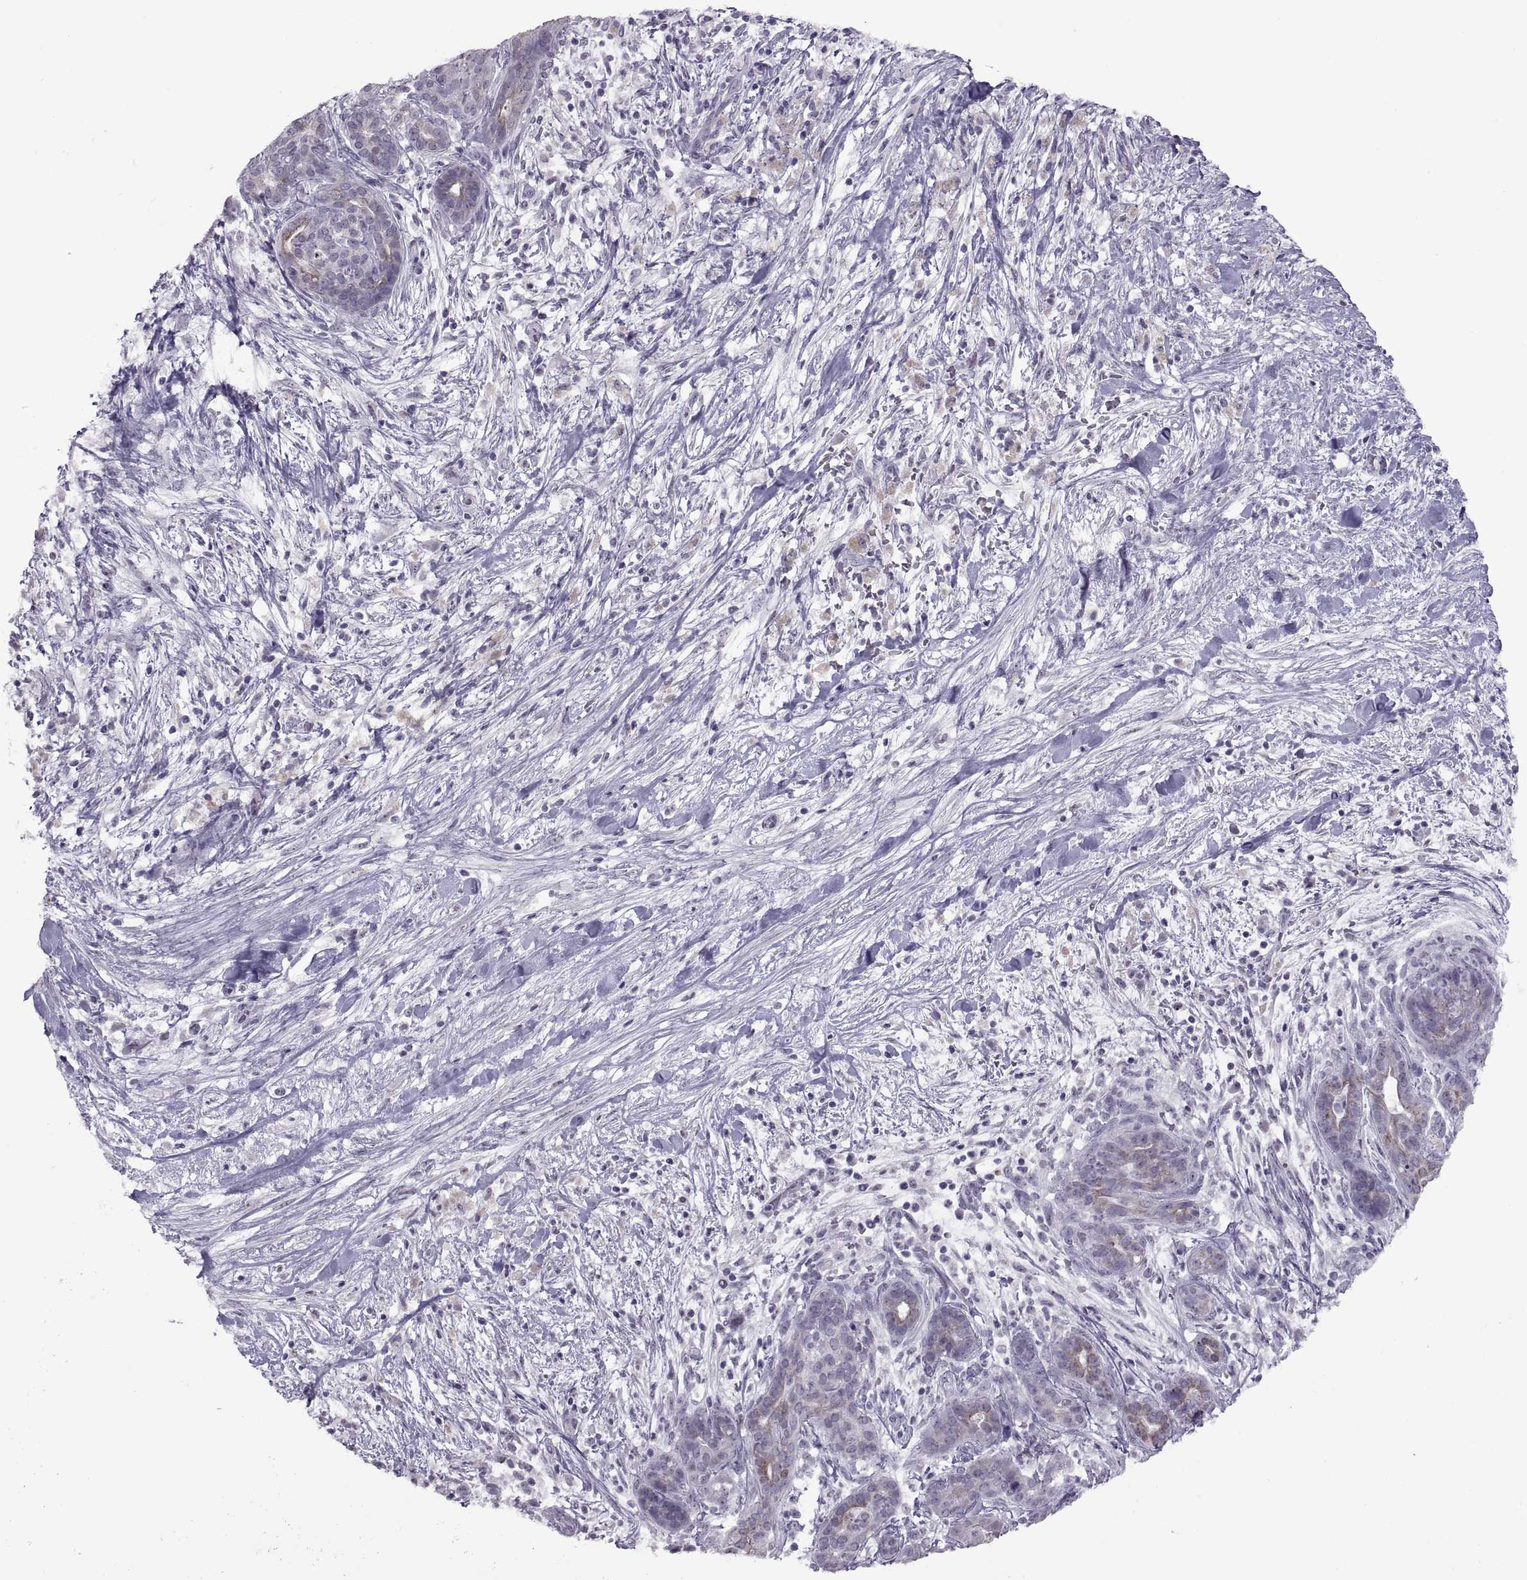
{"staining": {"intensity": "moderate", "quantity": "<25%", "location": "cytoplasmic/membranous"}, "tissue": "pancreatic cancer", "cell_type": "Tumor cells", "image_type": "cancer", "snomed": [{"axis": "morphology", "description": "Adenocarcinoma, NOS"}, {"axis": "topography", "description": "Pancreas"}], "caption": "An image showing moderate cytoplasmic/membranous positivity in approximately <25% of tumor cells in pancreatic cancer (adenocarcinoma), as visualized by brown immunohistochemical staining.", "gene": "ASIC2", "patient": {"sex": "male", "age": 44}}